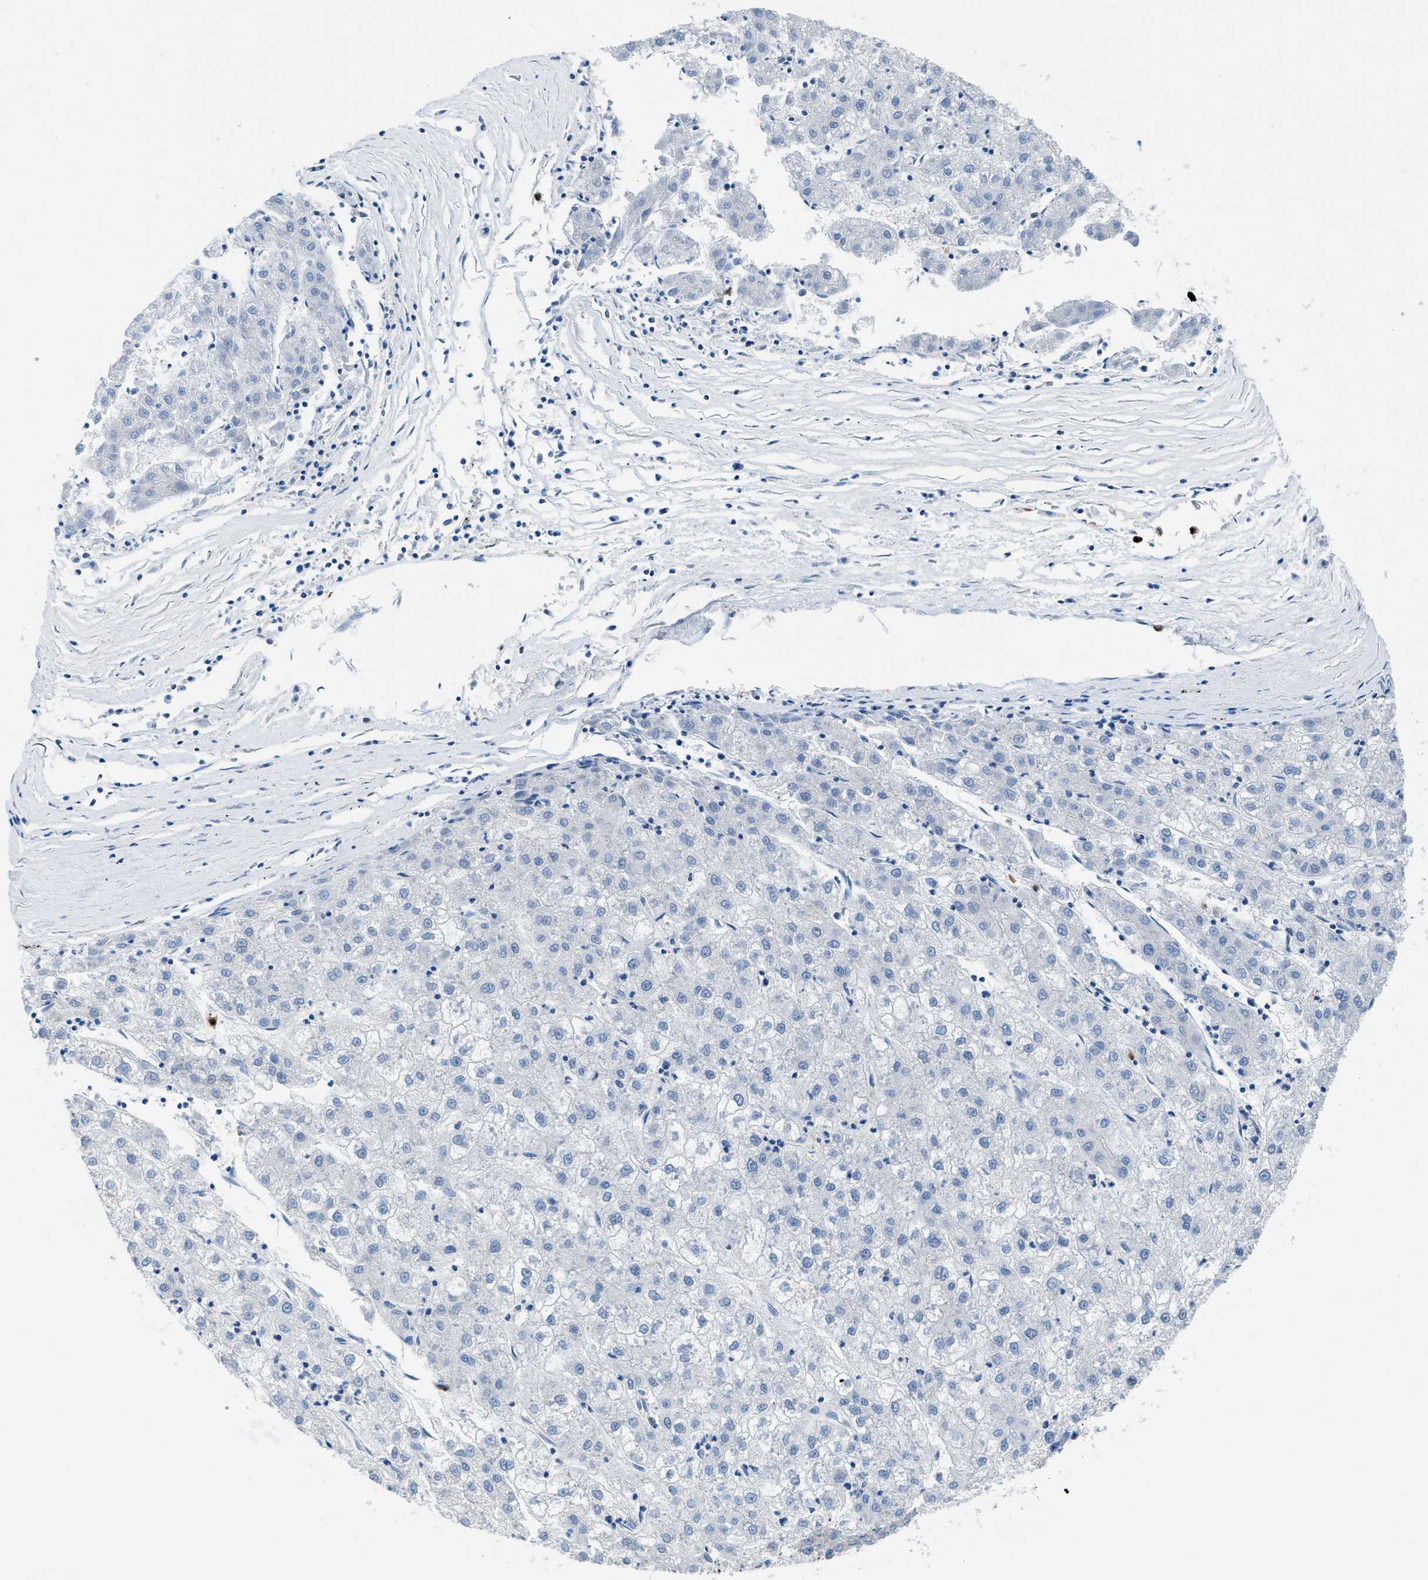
{"staining": {"intensity": "negative", "quantity": "none", "location": "none"}, "tissue": "liver cancer", "cell_type": "Tumor cells", "image_type": "cancer", "snomed": [{"axis": "morphology", "description": "Carcinoma, Hepatocellular, NOS"}, {"axis": "topography", "description": "Liver"}], "caption": "IHC of liver cancer exhibits no positivity in tumor cells.", "gene": "ITPR1", "patient": {"sex": "male", "age": 72}}